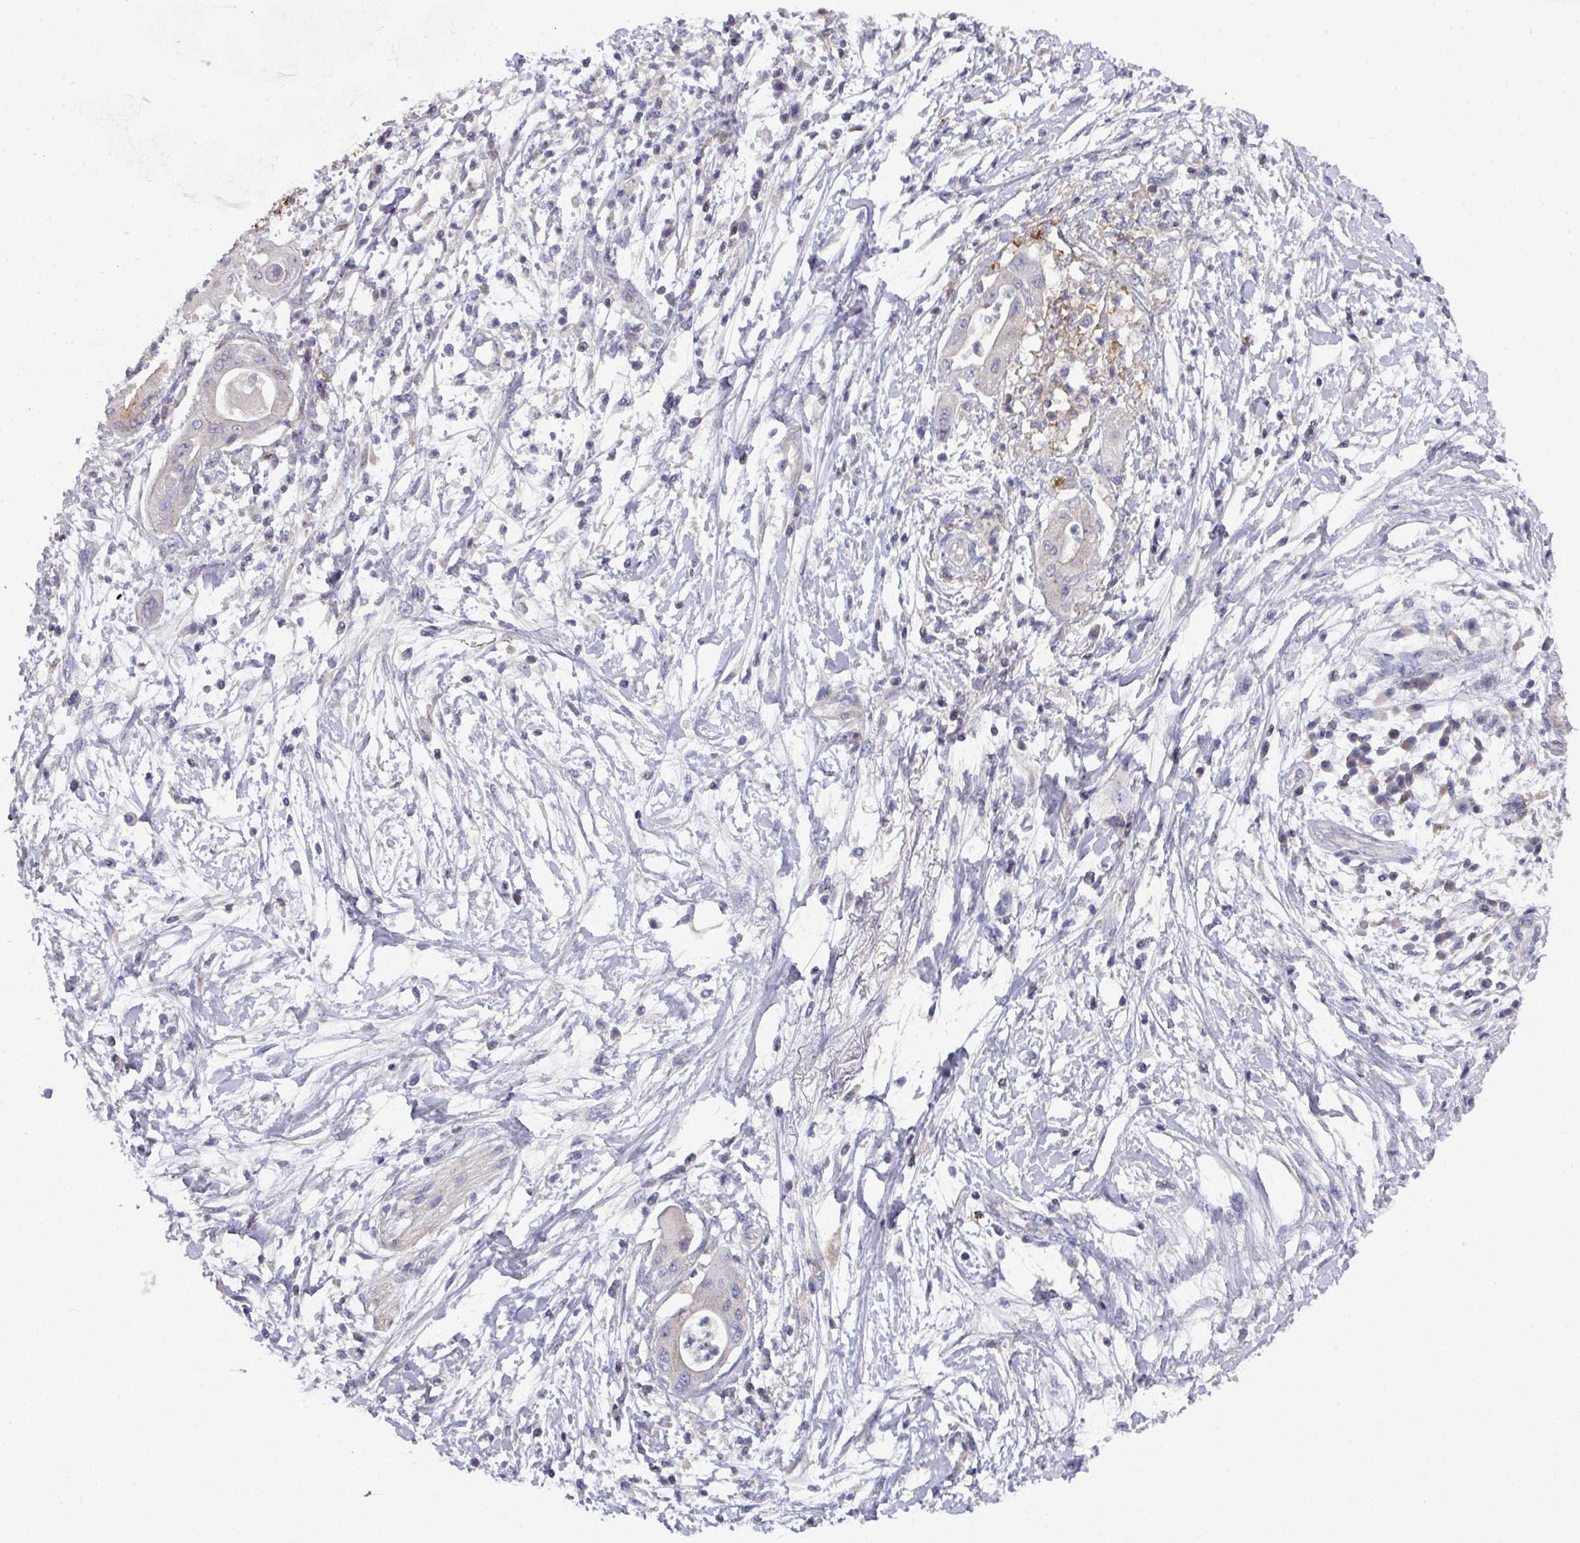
{"staining": {"intensity": "negative", "quantity": "none", "location": "none"}, "tissue": "pancreatic cancer", "cell_type": "Tumor cells", "image_type": "cancer", "snomed": [{"axis": "morphology", "description": "Adenocarcinoma, NOS"}, {"axis": "topography", "description": "Pancreas"}], "caption": "Immunohistochemical staining of human adenocarcinoma (pancreatic) displays no significant staining in tumor cells. (DAB (3,3'-diaminobenzidine) immunohistochemistry (IHC), high magnification).", "gene": "DCAF12L2", "patient": {"sex": "male", "age": 68}}